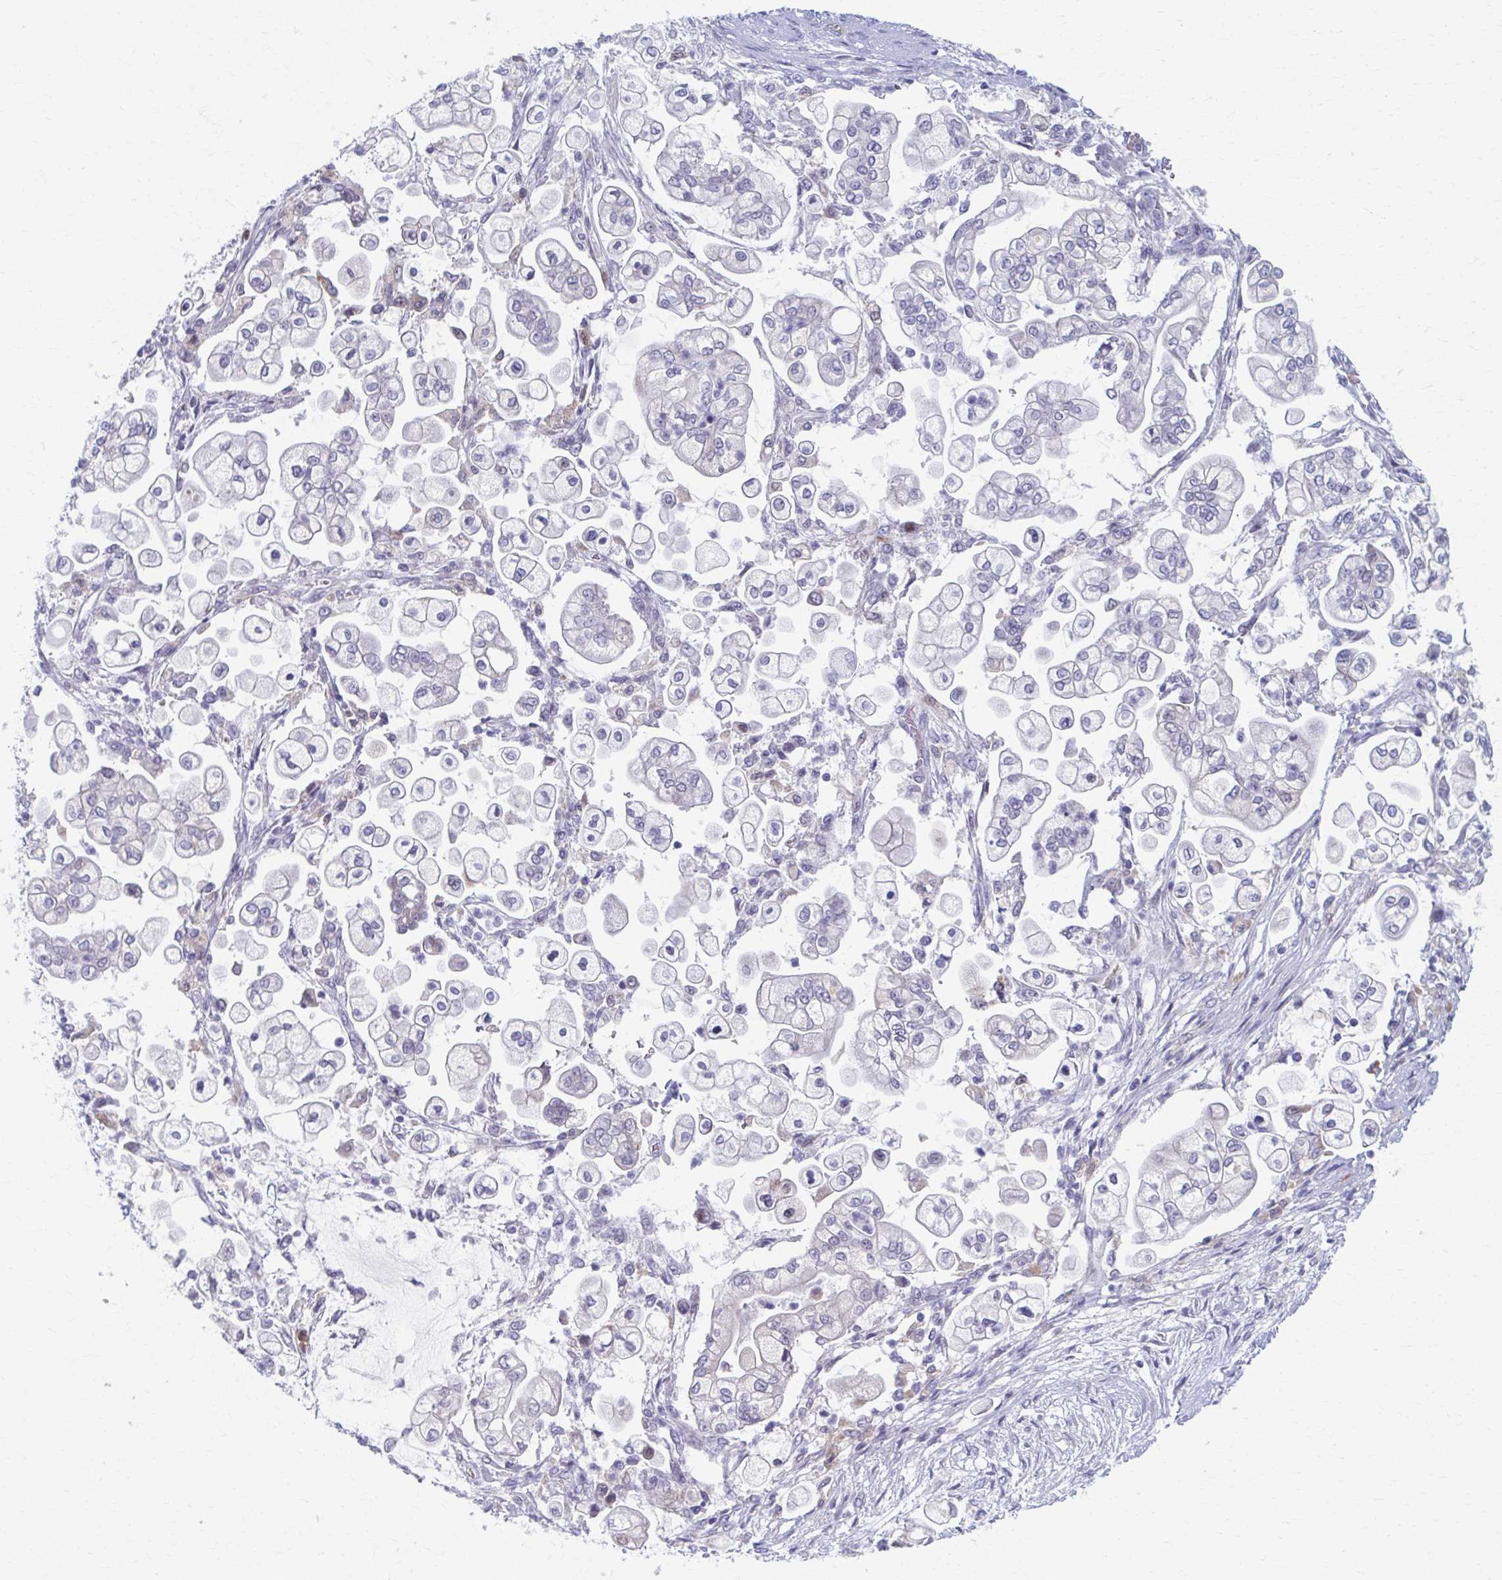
{"staining": {"intensity": "negative", "quantity": "none", "location": "none"}, "tissue": "pancreatic cancer", "cell_type": "Tumor cells", "image_type": "cancer", "snomed": [{"axis": "morphology", "description": "Adenocarcinoma, NOS"}, {"axis": "topography", "description": "Pancreas"}], "caption": "Tumor cells show no significant staining in pancreatic adenocarcinoma.", "gene": "ABHD16B", "patient": {"sex": "female", "age": 69}}